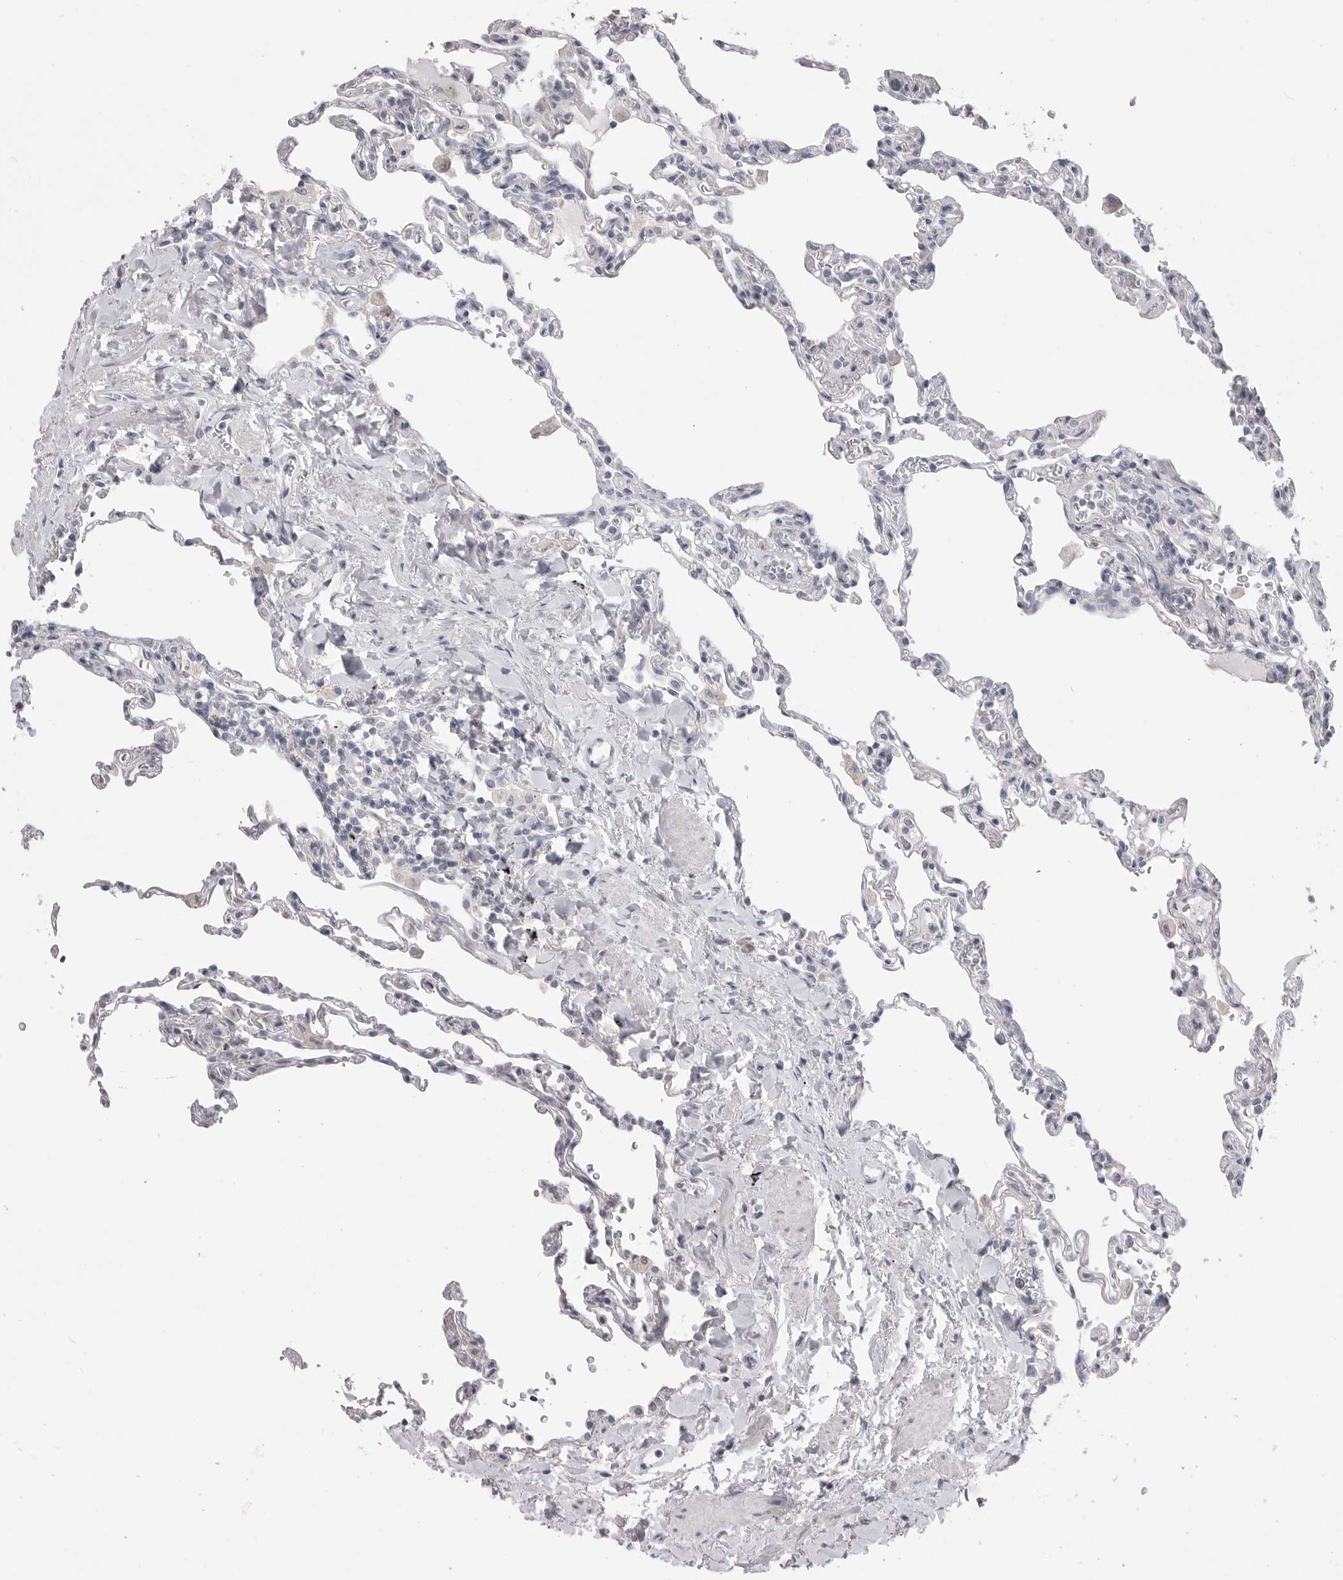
{"staining": {"intensity": "negative", "quantity": "none", "location": "none"}, "tissue": "lung", "cell_type": "Alveolar cells", "image_type": "normal", "snomed": [{"axis": "morphology", "description": "Normal tissue, NOS"}, {"axis": "topography", "description": "Lung"}], "caption": "IHC of normal human lung reveals no expression in alveolar cells.", "gene": "ICAM5", "patient": {"sex": "male", "age": 59}}